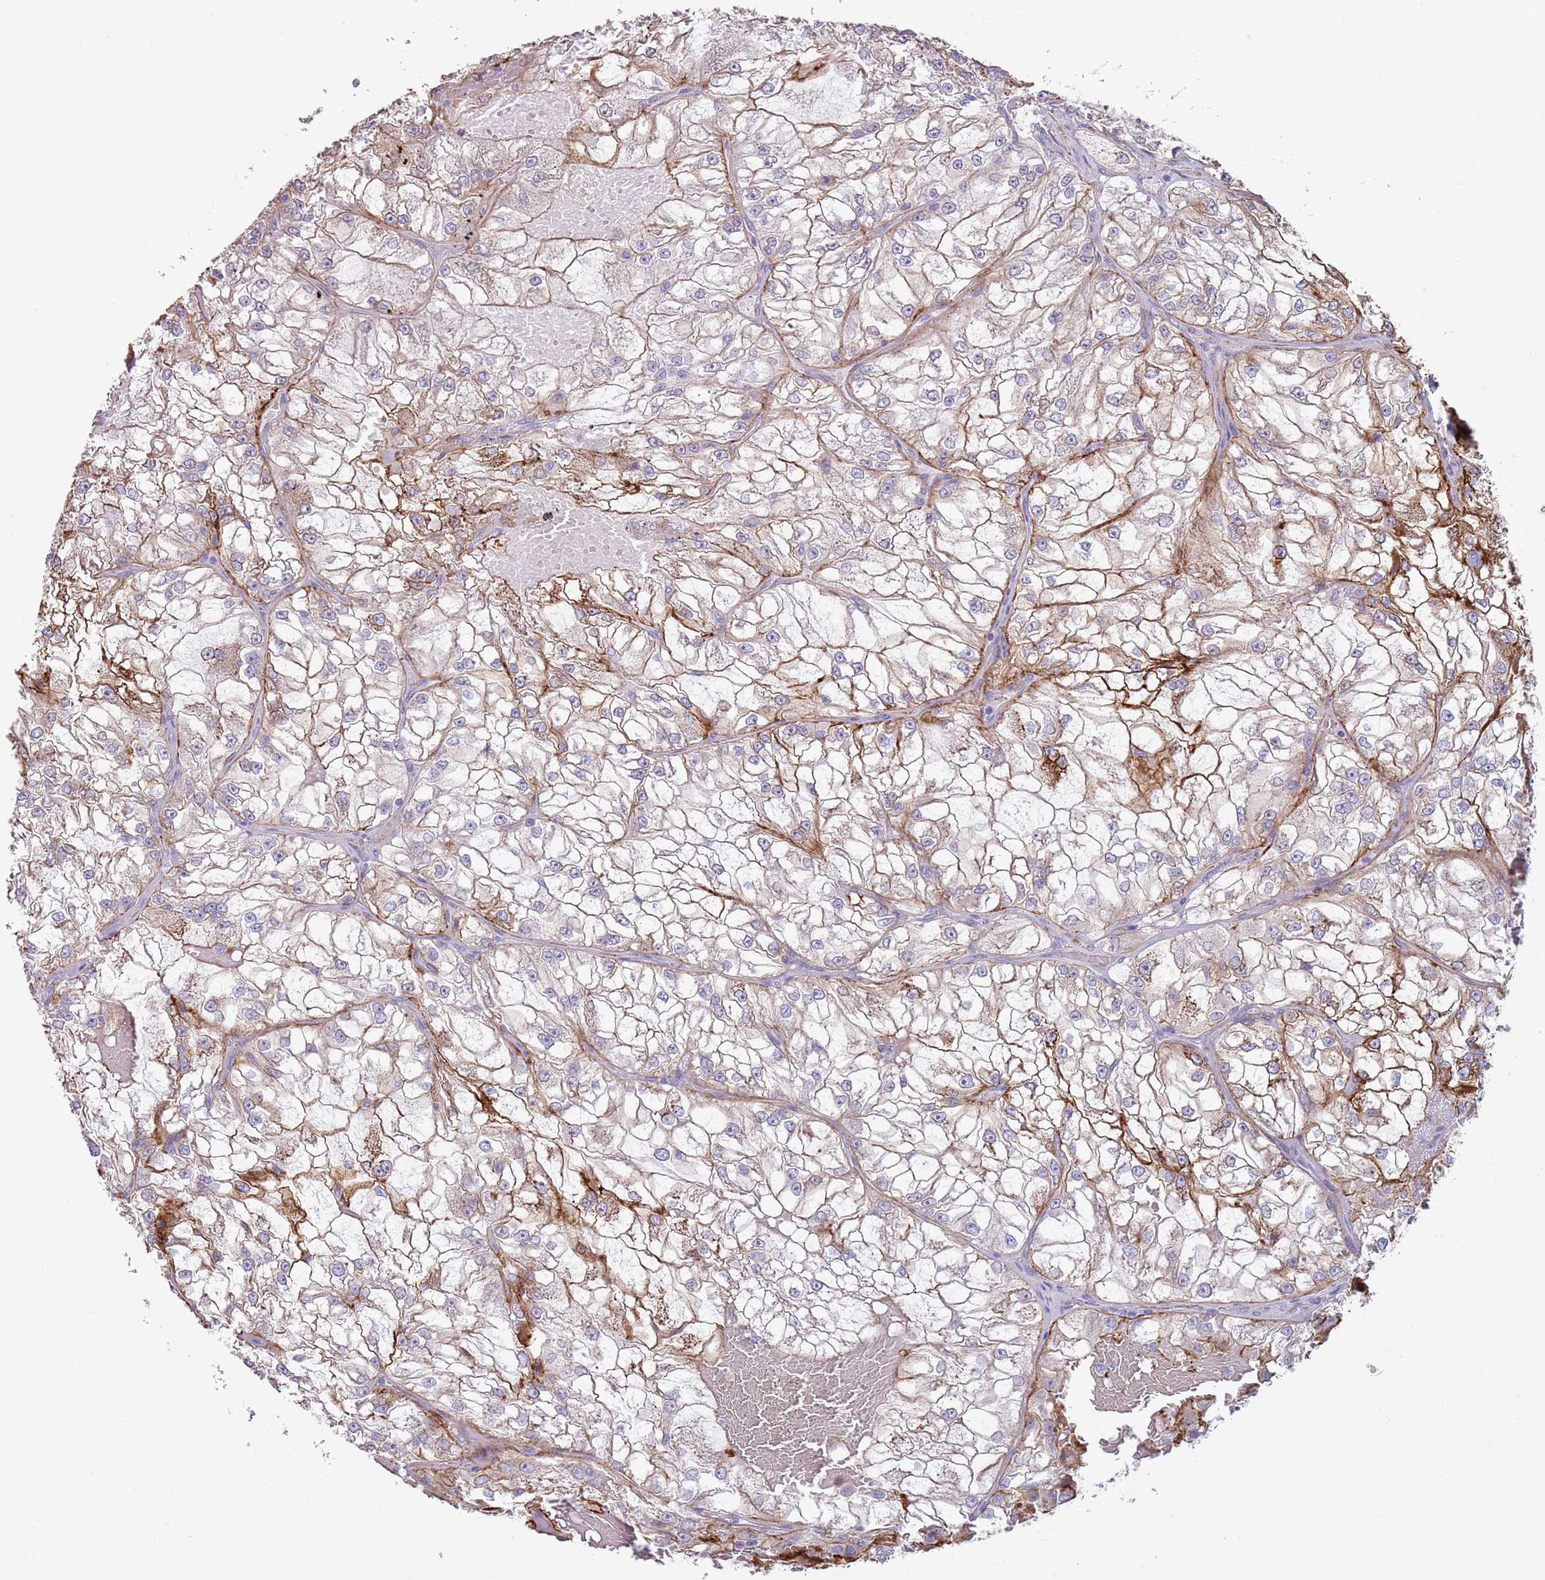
{"staining": {"intensity": "strong", "quantity": "<25%", "location": "cytoplasmic/membranous"}, "tissue": "renal cancer", "cell_type": "Tumor cells", "image_type": "cancer", "snomed": [{"axis": "morphology", "description": "Adenocarcinoma, NOS"}, {"axis": "topography", "description": "Kidney"}], "caption": "Immunohistochemical staining of human renal cancer exhibits strong cytoplasmic/membranous protein expression in about <25% of tumor cells.", "gene": "NBPF3", "patient": {"sex": "female", "age": 72}}